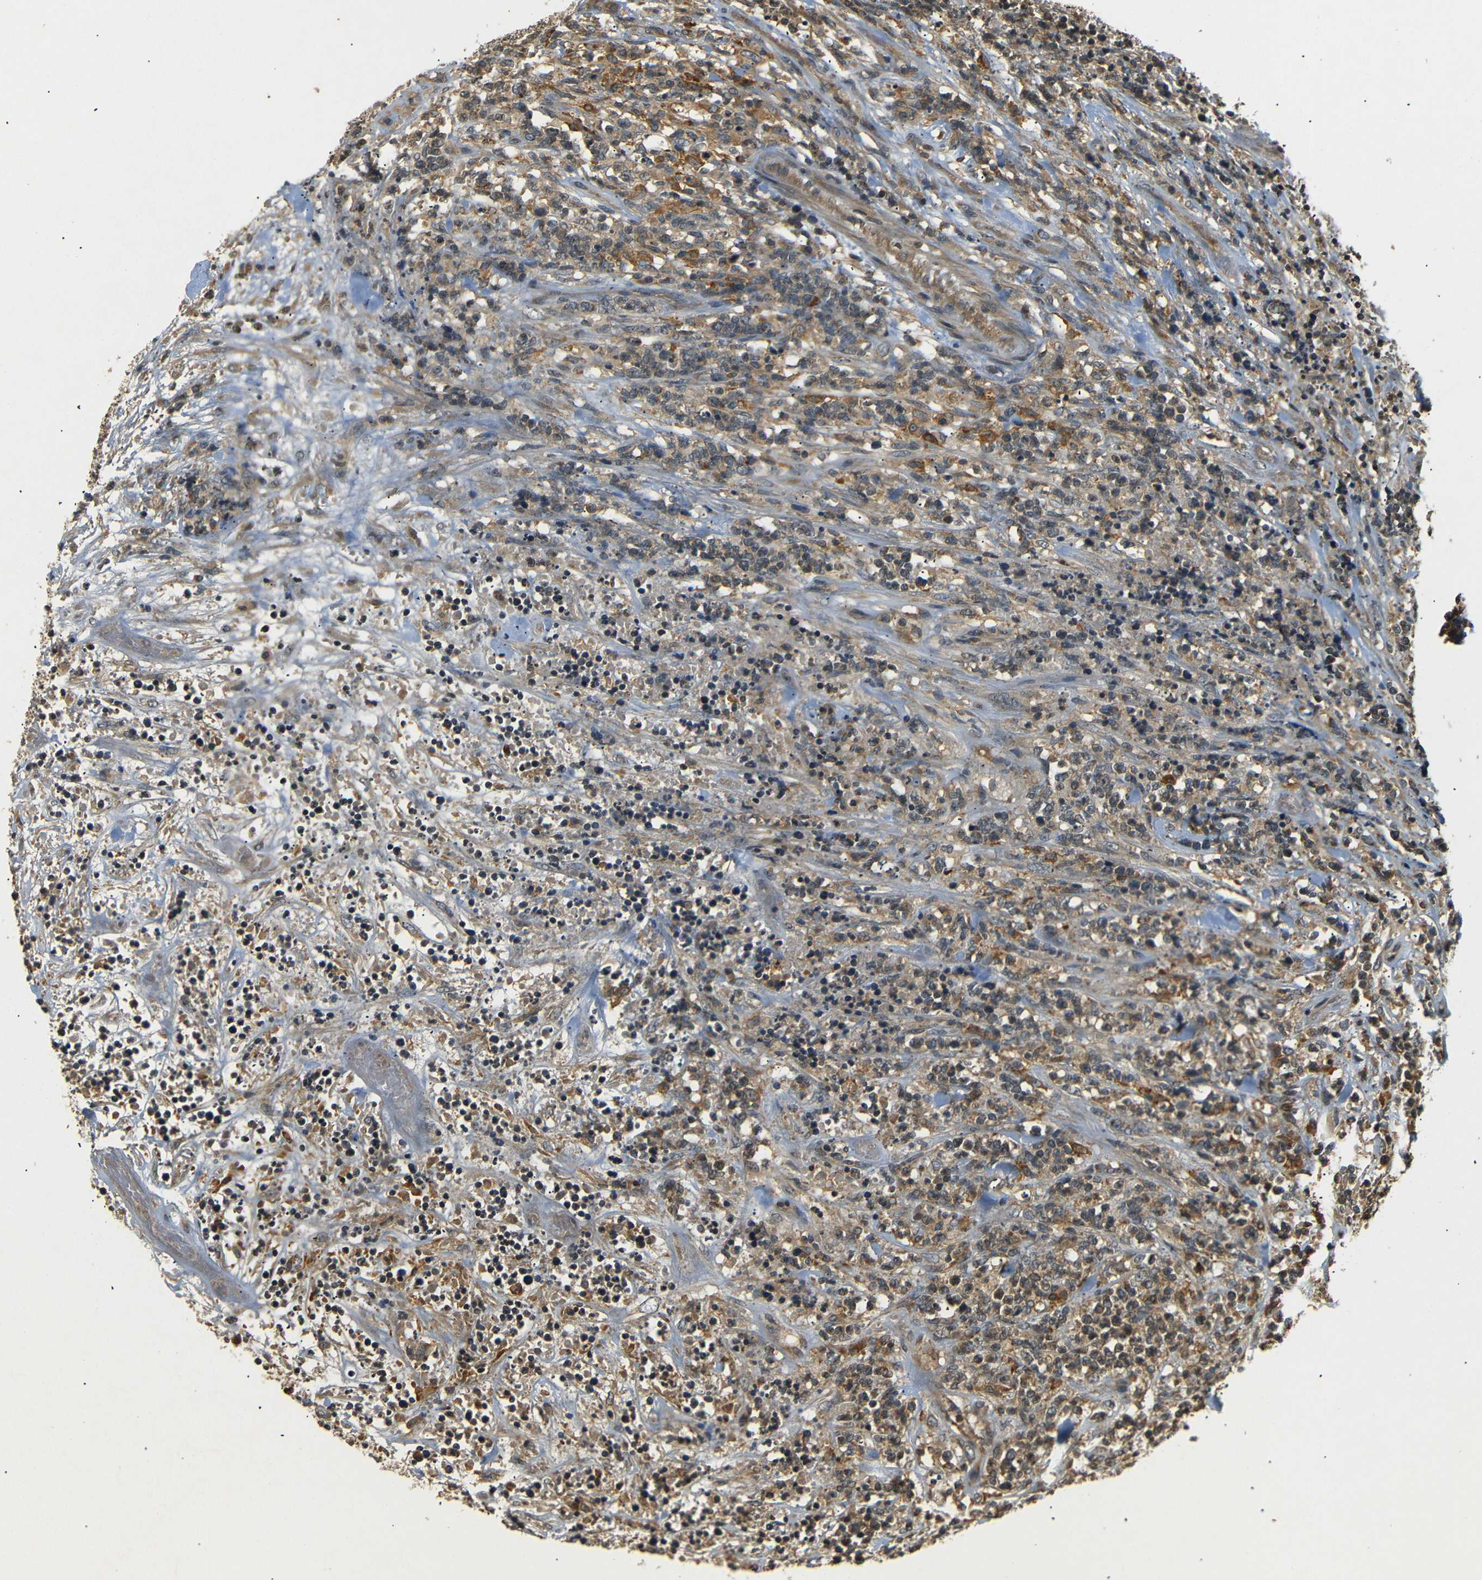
{"staining": {"intensity": "weak", "quantity": "25%-75%", "location": "cytoplasmic/membranous"}, "tissue": "lymphoma", "cell_type": "Tumor cells", "image_type": "cancer", "snomed": [{"axis": "morphology", "description": "Malignant lymphoma, non-Hodgkin's type, High grade"}, {"axis": "topography", "description": "Soft tissue"}], "caption": "Immunohistochemical staining of human lymphoma demonstrates low levels of weak cytoplasmic/membranous protein expression in about 25%-75% of tumor cells.", "gene": "TANK", "patient": {"sex": "male", "age": 18}}